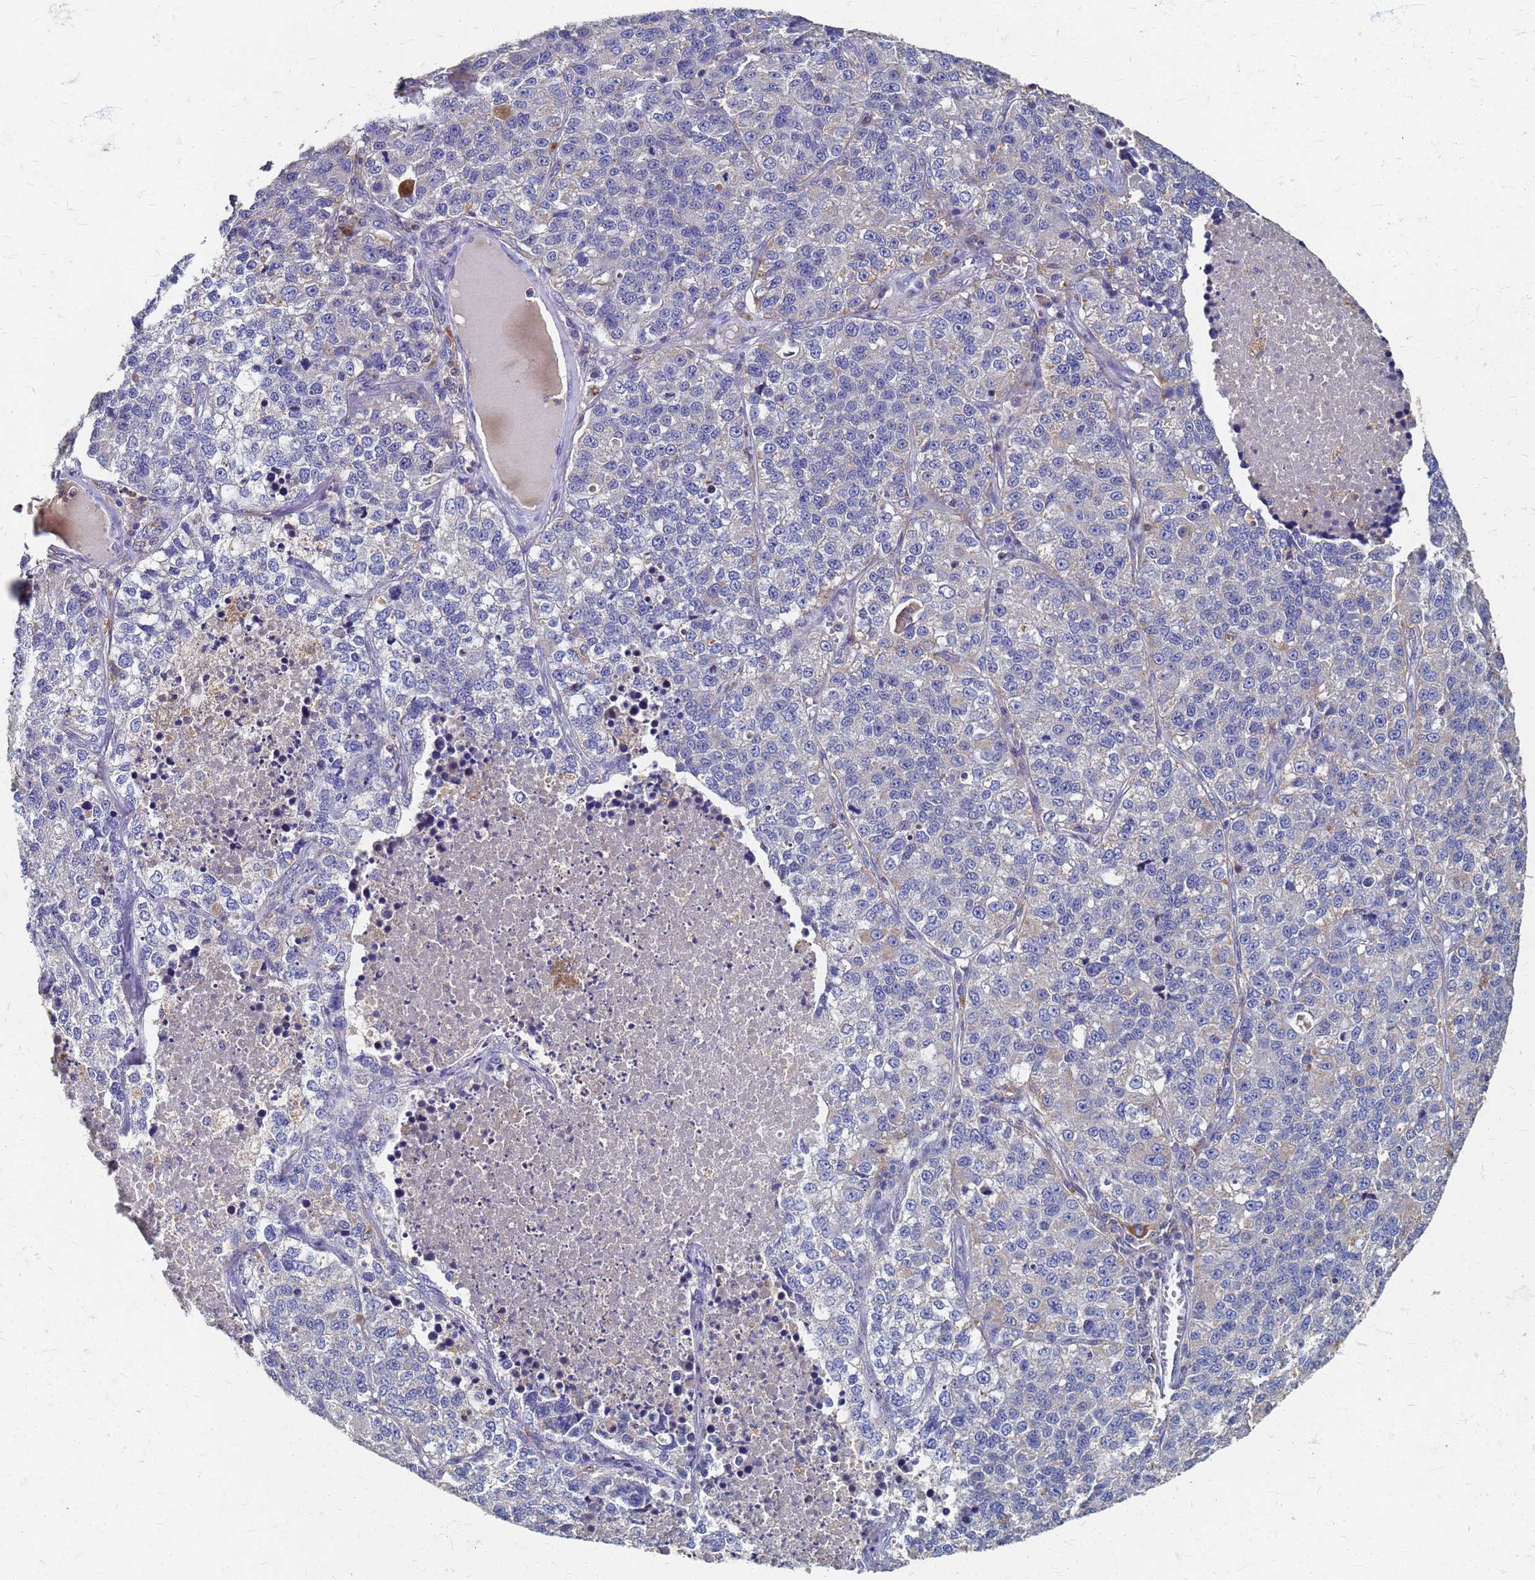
{"staining": {"intensity": "negative", "quantity": "none", "location": "none"}, "tissue": "lung cancer", "cell_type": "Tumor cells", "image_type": "cancer", "snomed": [{"axis": "morphology", "description": "Adenocarcinoma, NOS"}, {"axis": "topography", "description": "Lung"}], "caption": "Micrograph shows no protein positivity in tumor cells of adenocarcinoma (lung) tissue.", "gene": "KRCC1", "patient": {"sex": "male", "age": 49}}